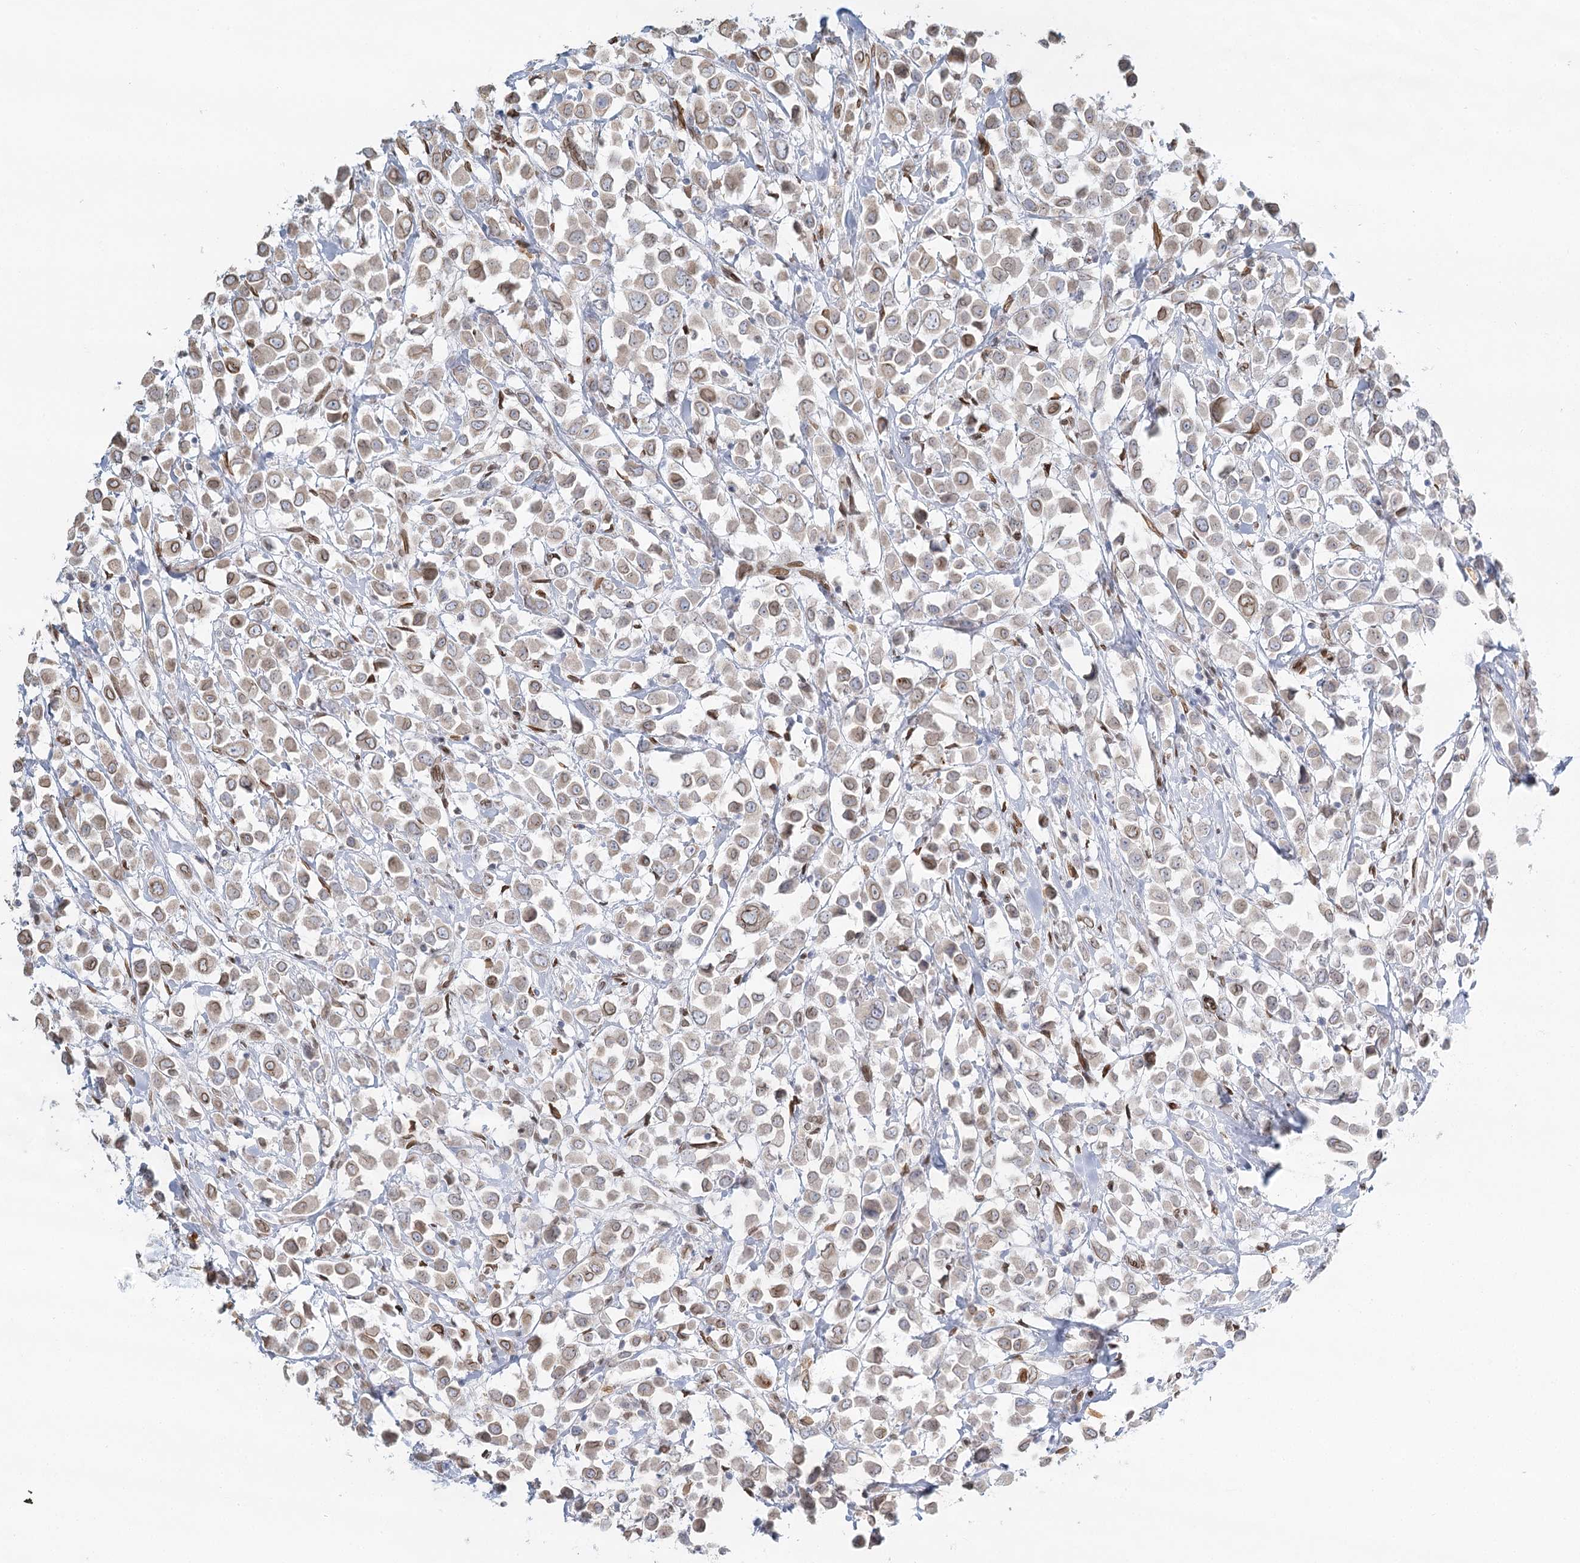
{"staining": {"intensity": "moderate", "quantity": "25%-75%", "location": "cytoplasmic/membranous,nuclear"}, "tissue": "breast cancer", "cell_type": "Tumor cells", "image_type": "cancer", "snomed": [{"axis": "morphology", "description": "Duct carcinoma"}, {"axis": "topography", "description": "Breast"}], "caption": "Moderate cytoplasmic/membranous and nuclear expression for a protein is appreciated in about 25%-75% of tumor cells of breast cancer (intraductal carcinoma) using immunohistochemistry.", "gene": "VWA5A", "patient": {"sex": "female", "age": 61}}